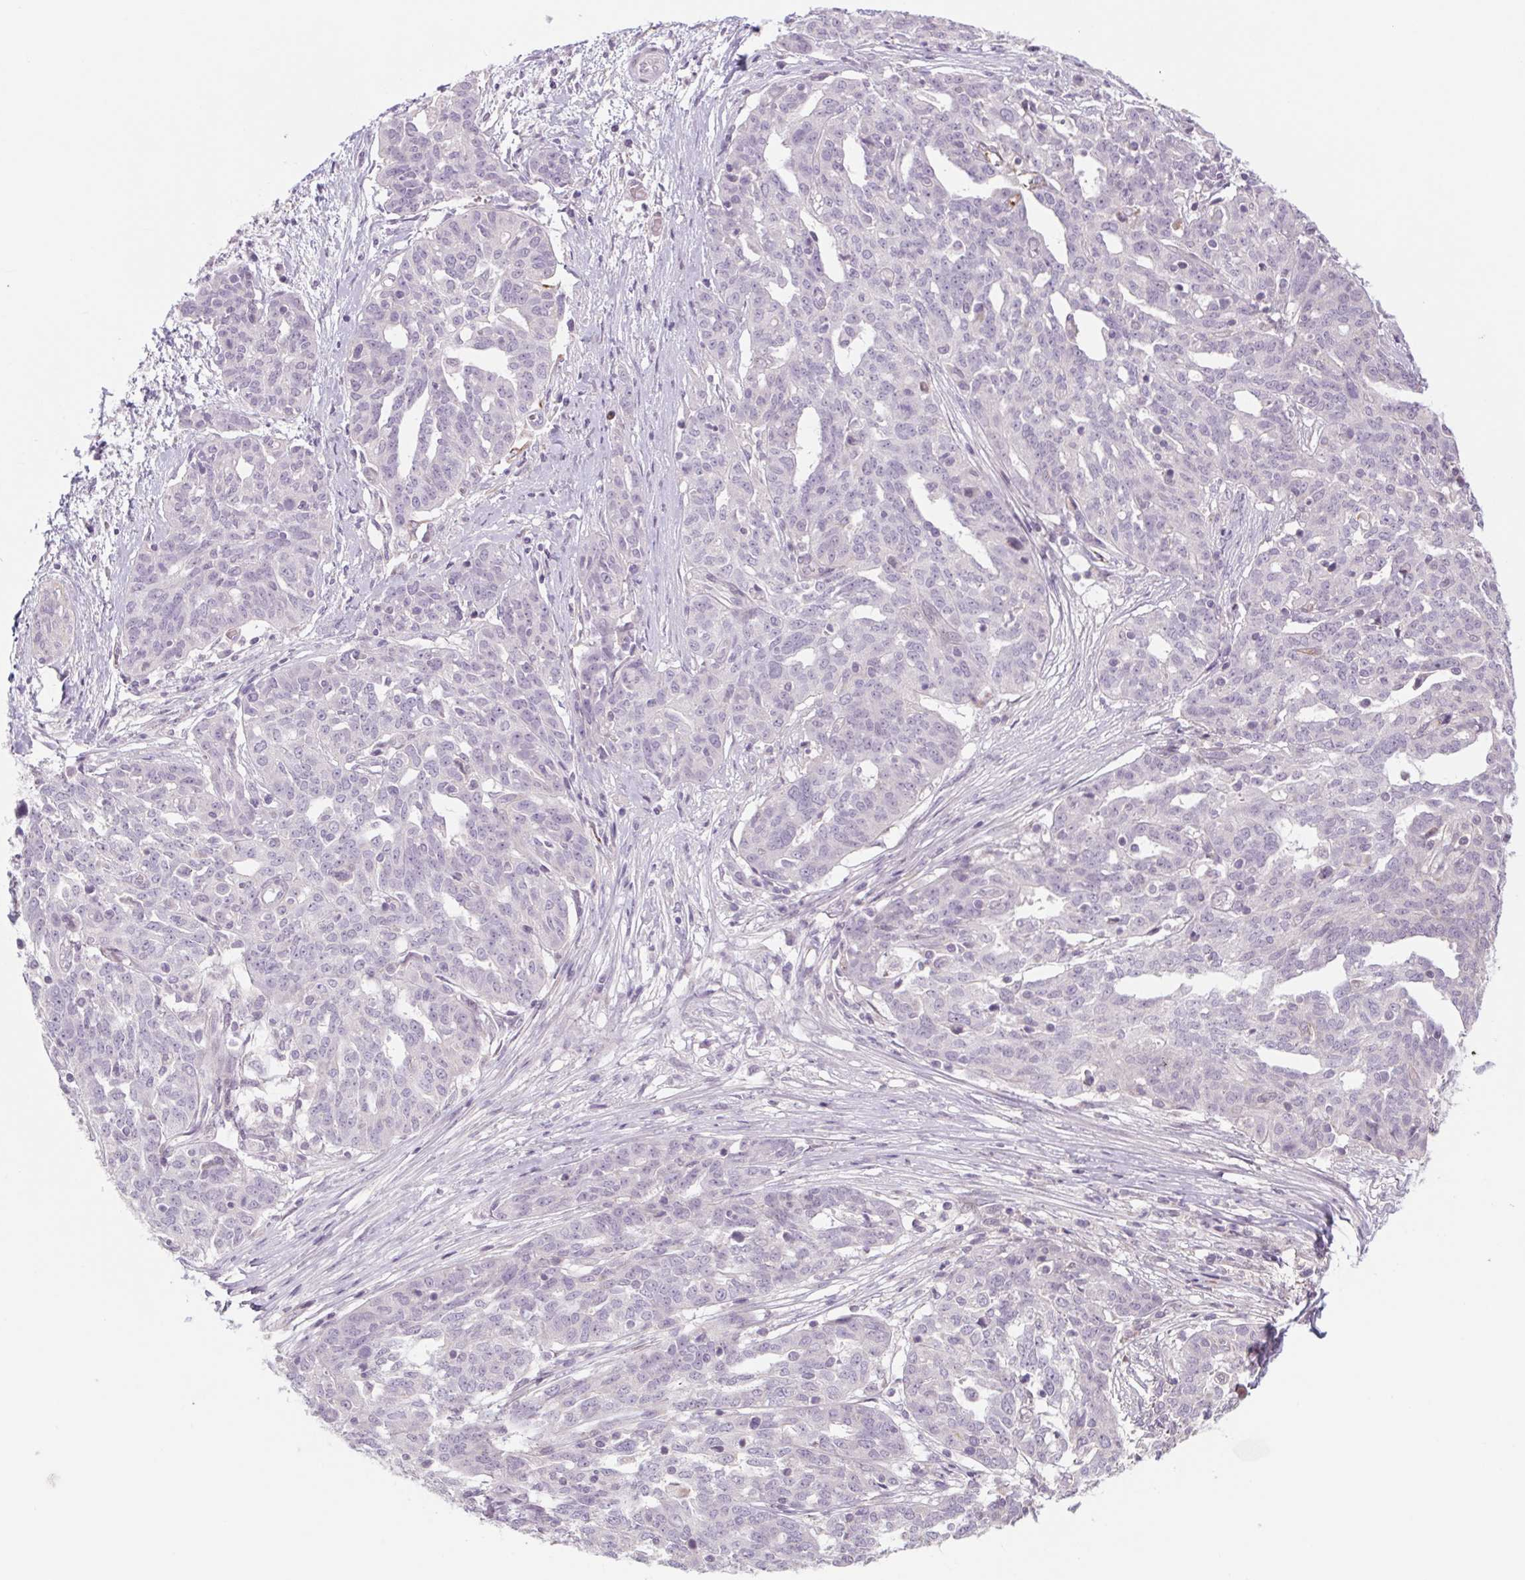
{"staining": {"intensity": "negative", "quantity": "none", "location": "none"}, "tissue": "ovarian cancer", "cell_type": "Tumor cells", "image_type": "cancer", "snomed": [{"axis": "morphology", "description": "Cystadenocarcinoma, serous, NOS"}, {"axis": "topography", "description": "Ovary"}], "caption": "High power microscopy histopathology image of an immunohistochemistry (IHC) photomicrograph of ovarian cancer (serous cystadenocarcinoma), revealing no significant staining in tumor cells.", "gene": "MS4A13", "patient": {"sex": "female", "age": 67}}